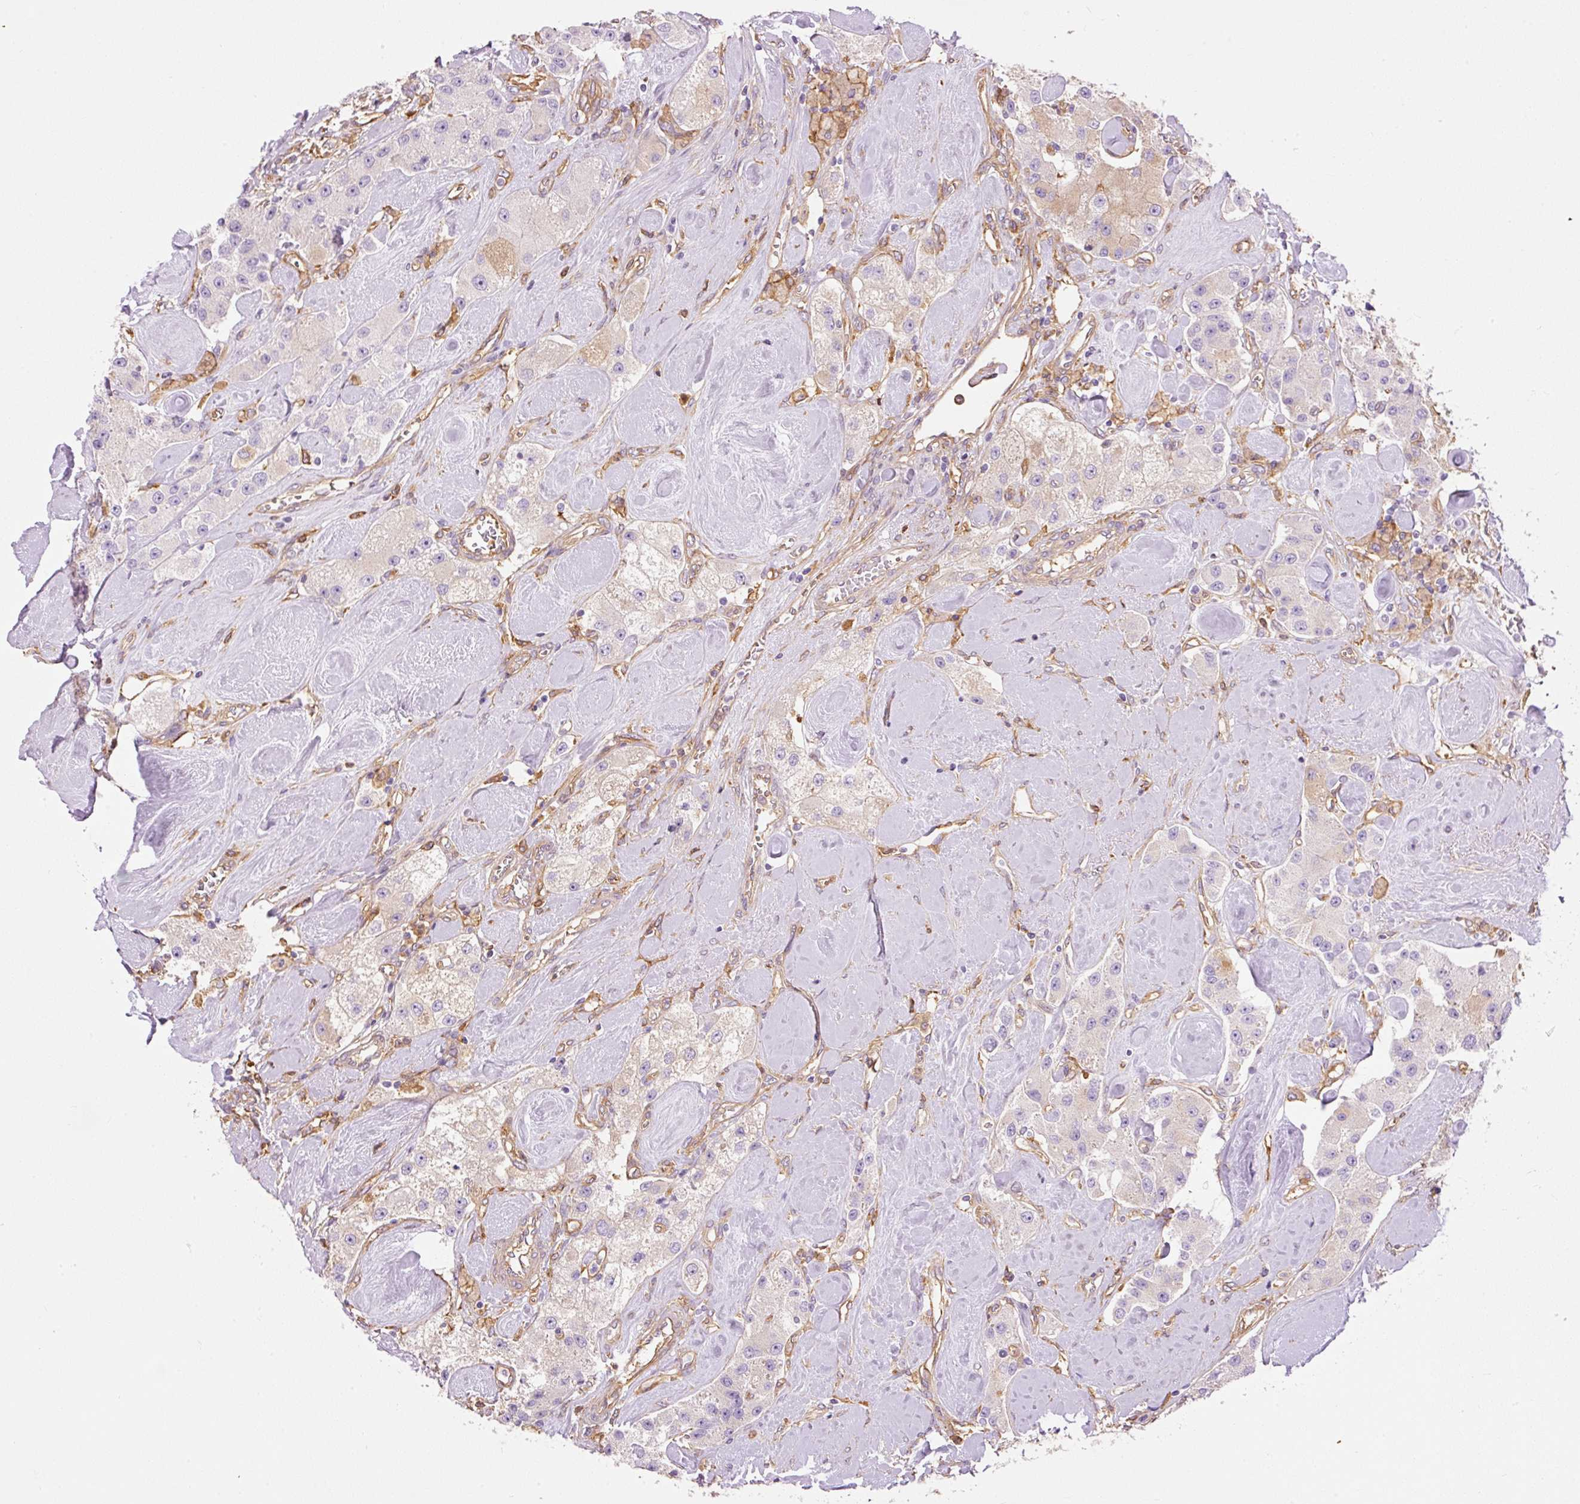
{"staining": {"intensity": "weak", "quantity": "<25%", "location": "cytoplasmic/membranous"}, "tissue": "carcinoid", "cell_type": "Tumor cells", "image_type": "cancer", "snomed": [{"axis": "morphology", "description": "Carcinoid, malignant, NOS"}, {"axis": "topography", "description": "Pancreas"}], "caption": "The image reveals no staining of tumor cells in carcinoid. (DAB immunohistochemistry (IHC), high magnification).", "gene": "IL10RB", "patient": {"sex": "male", "age": 41}}